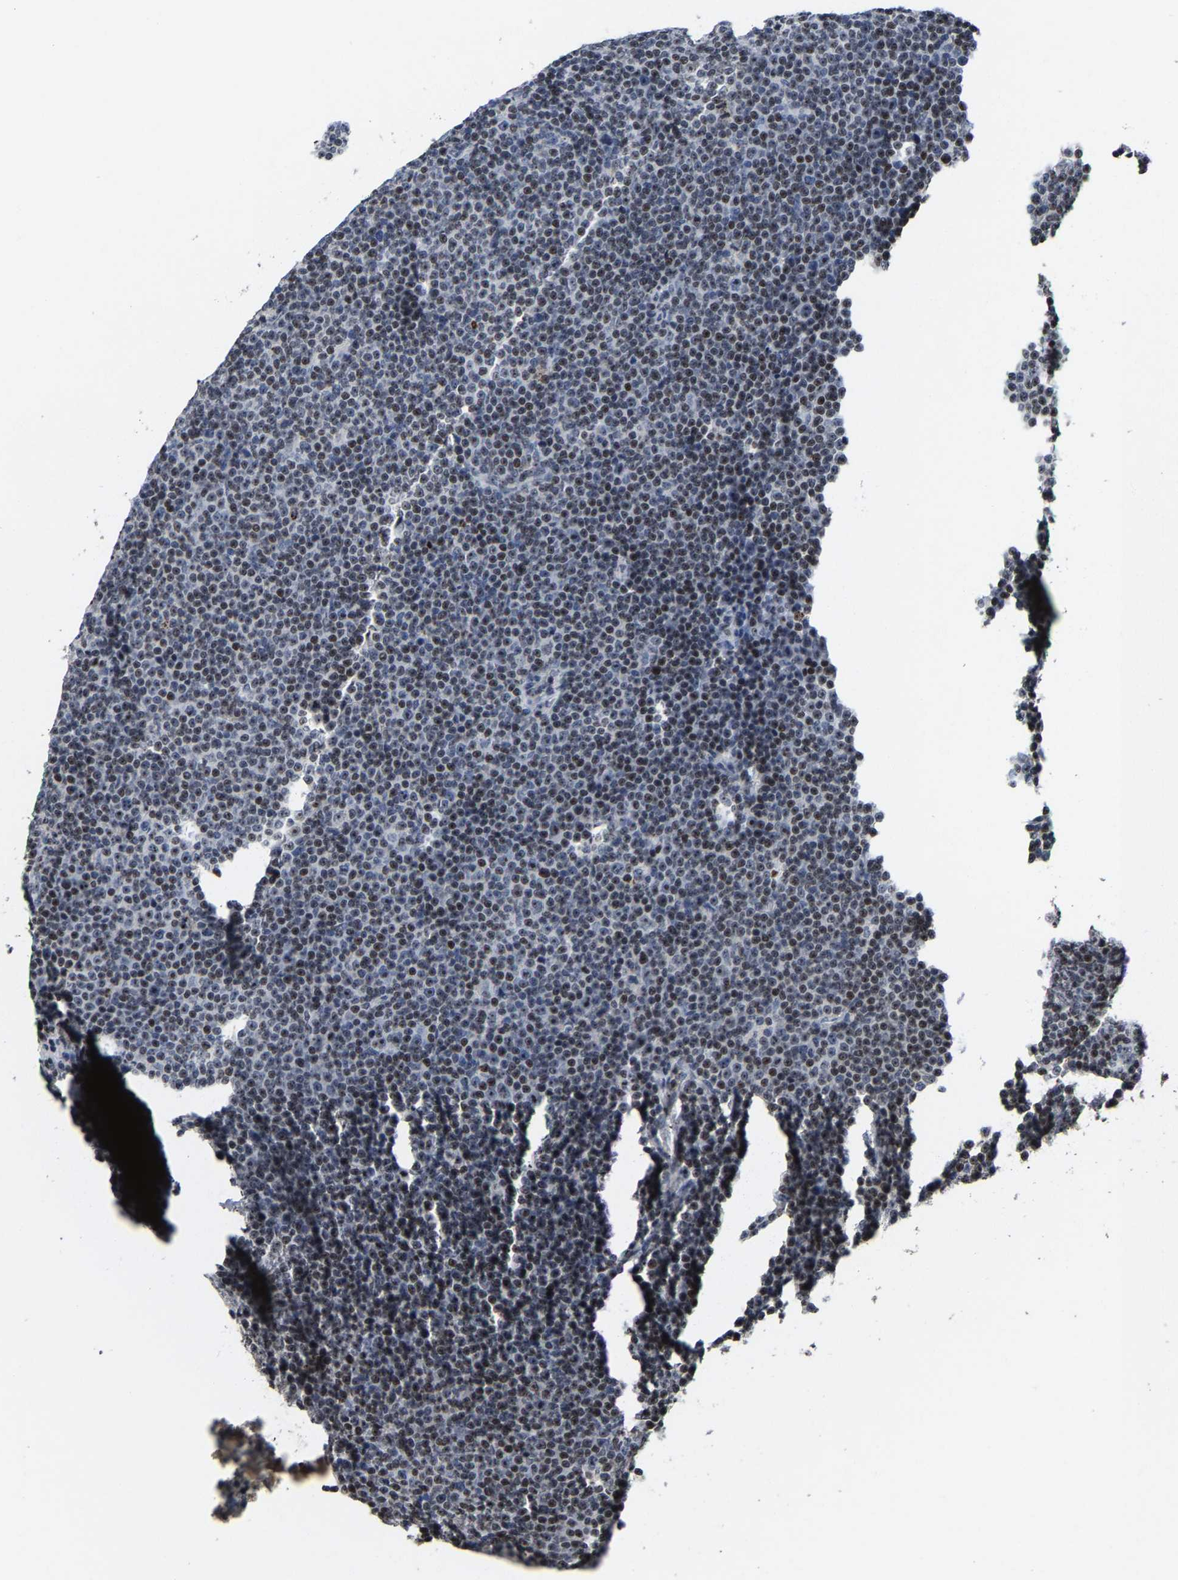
{"staining": {"intensity": "moderate", "quantity": "25%-75%", "location": "nuclear"}, "tissue": "lymphoma", "cell_type": "Tumor cells", "image_type": "cancer", "snomed": [{"axis": "morphology", "description": "Malignant lymphoma, non-Hodgkin's type, Low grade"}, {"axis": "topography", "description": "Lymph node"}], "caption": "Lymphoma stained with DAB IHC reveals medium levels of moderate nuclear expression in about 25%-75% of tumor cells.", "gene": "NOP58", "patient": {"sex": "female", "age": 67}}